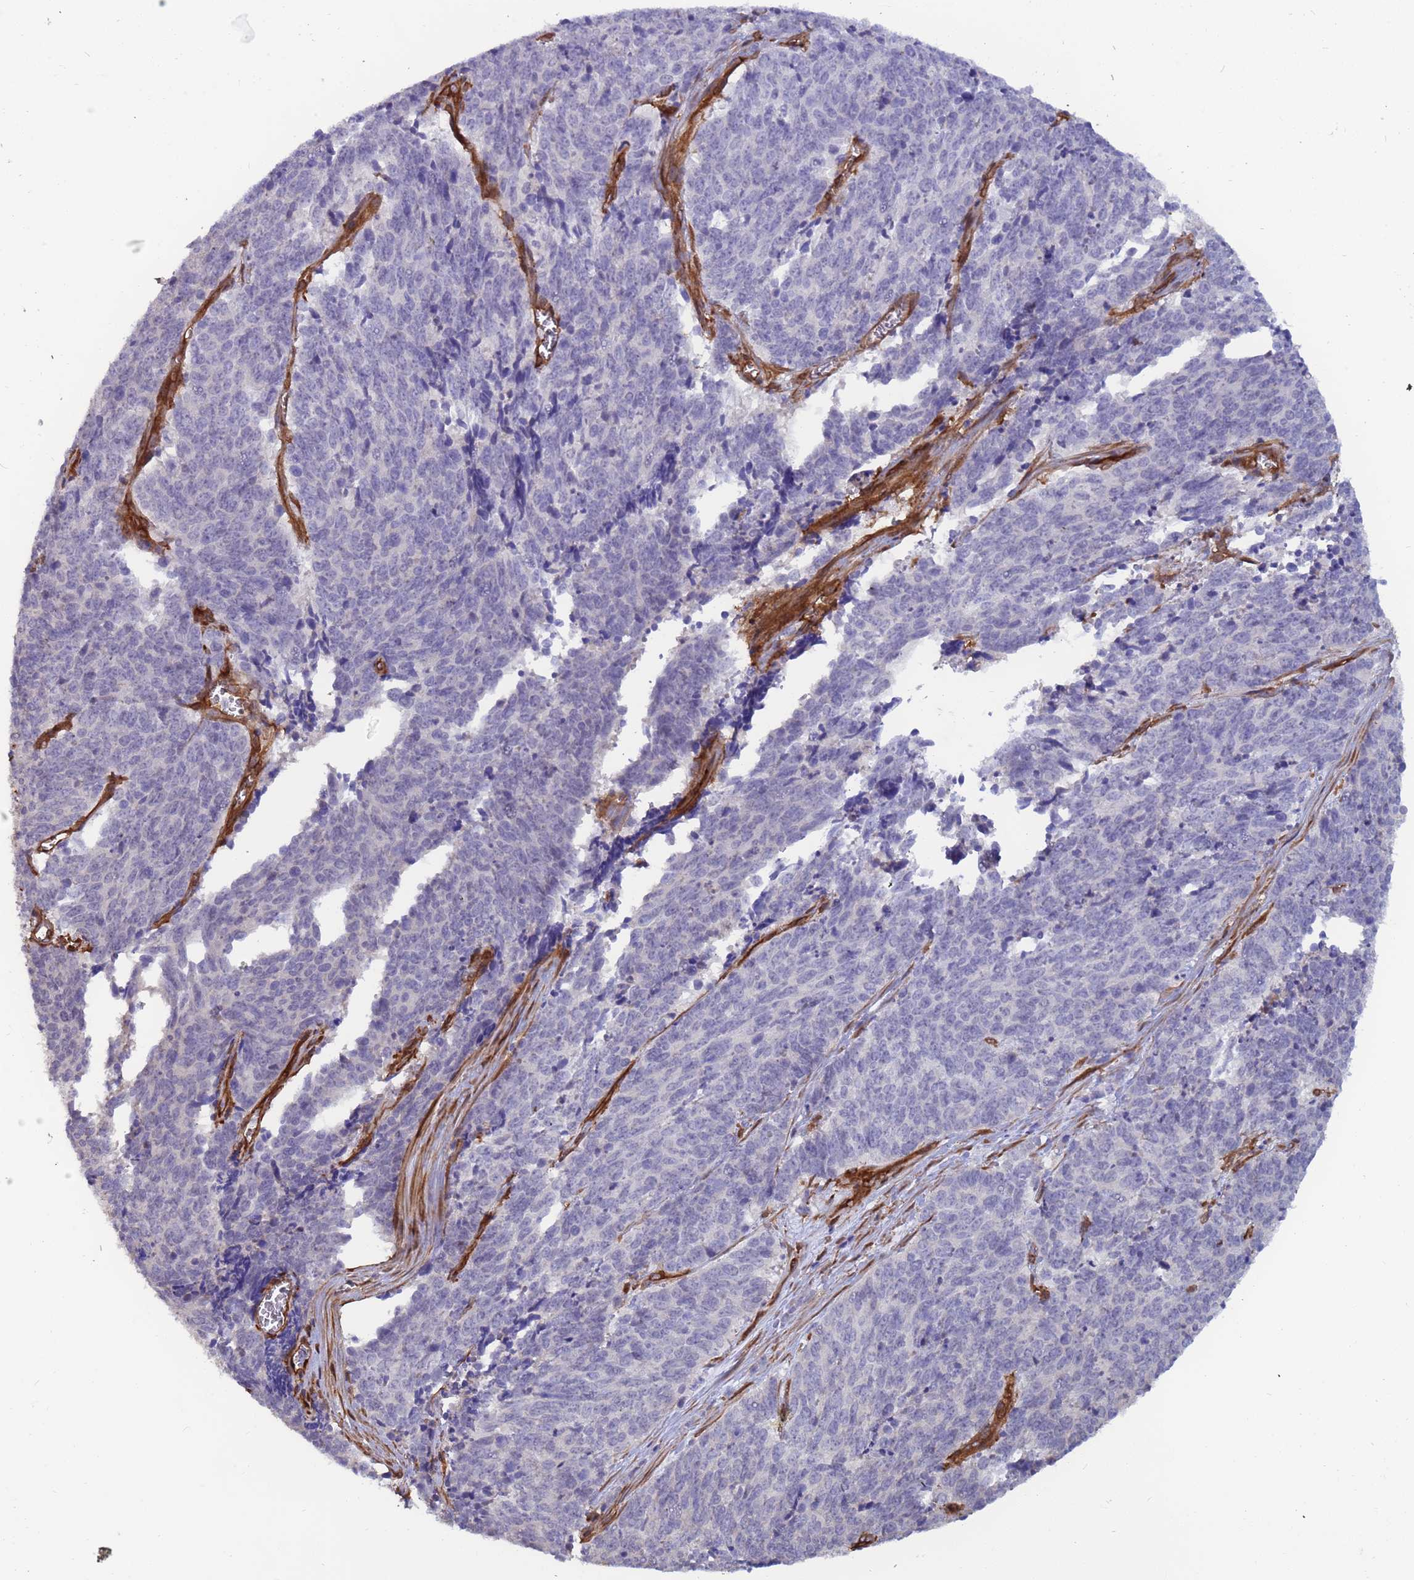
{"staining": {"intensity": "negative", "quantity": "none", "location": "none"}, "tissue": "cervical cancer", "cell_type": "Tumor cells", "image_type": "cancer", "snomed": [{"axis": "morphology", "description": "Squamous cell carcinoma, NOS"}, {"axis": "topography", "description": "Cervix"}], "caption": "Tumor cells show no significant protein expression in cervical cancer. Brightfield microscopy of immunohistochemistry (IHC) stained with DAB (brown) and hematoxylin (blue), captured at high magnification.", "gene": "EHD2", "patient": {"sex": "female", "age": 29}}